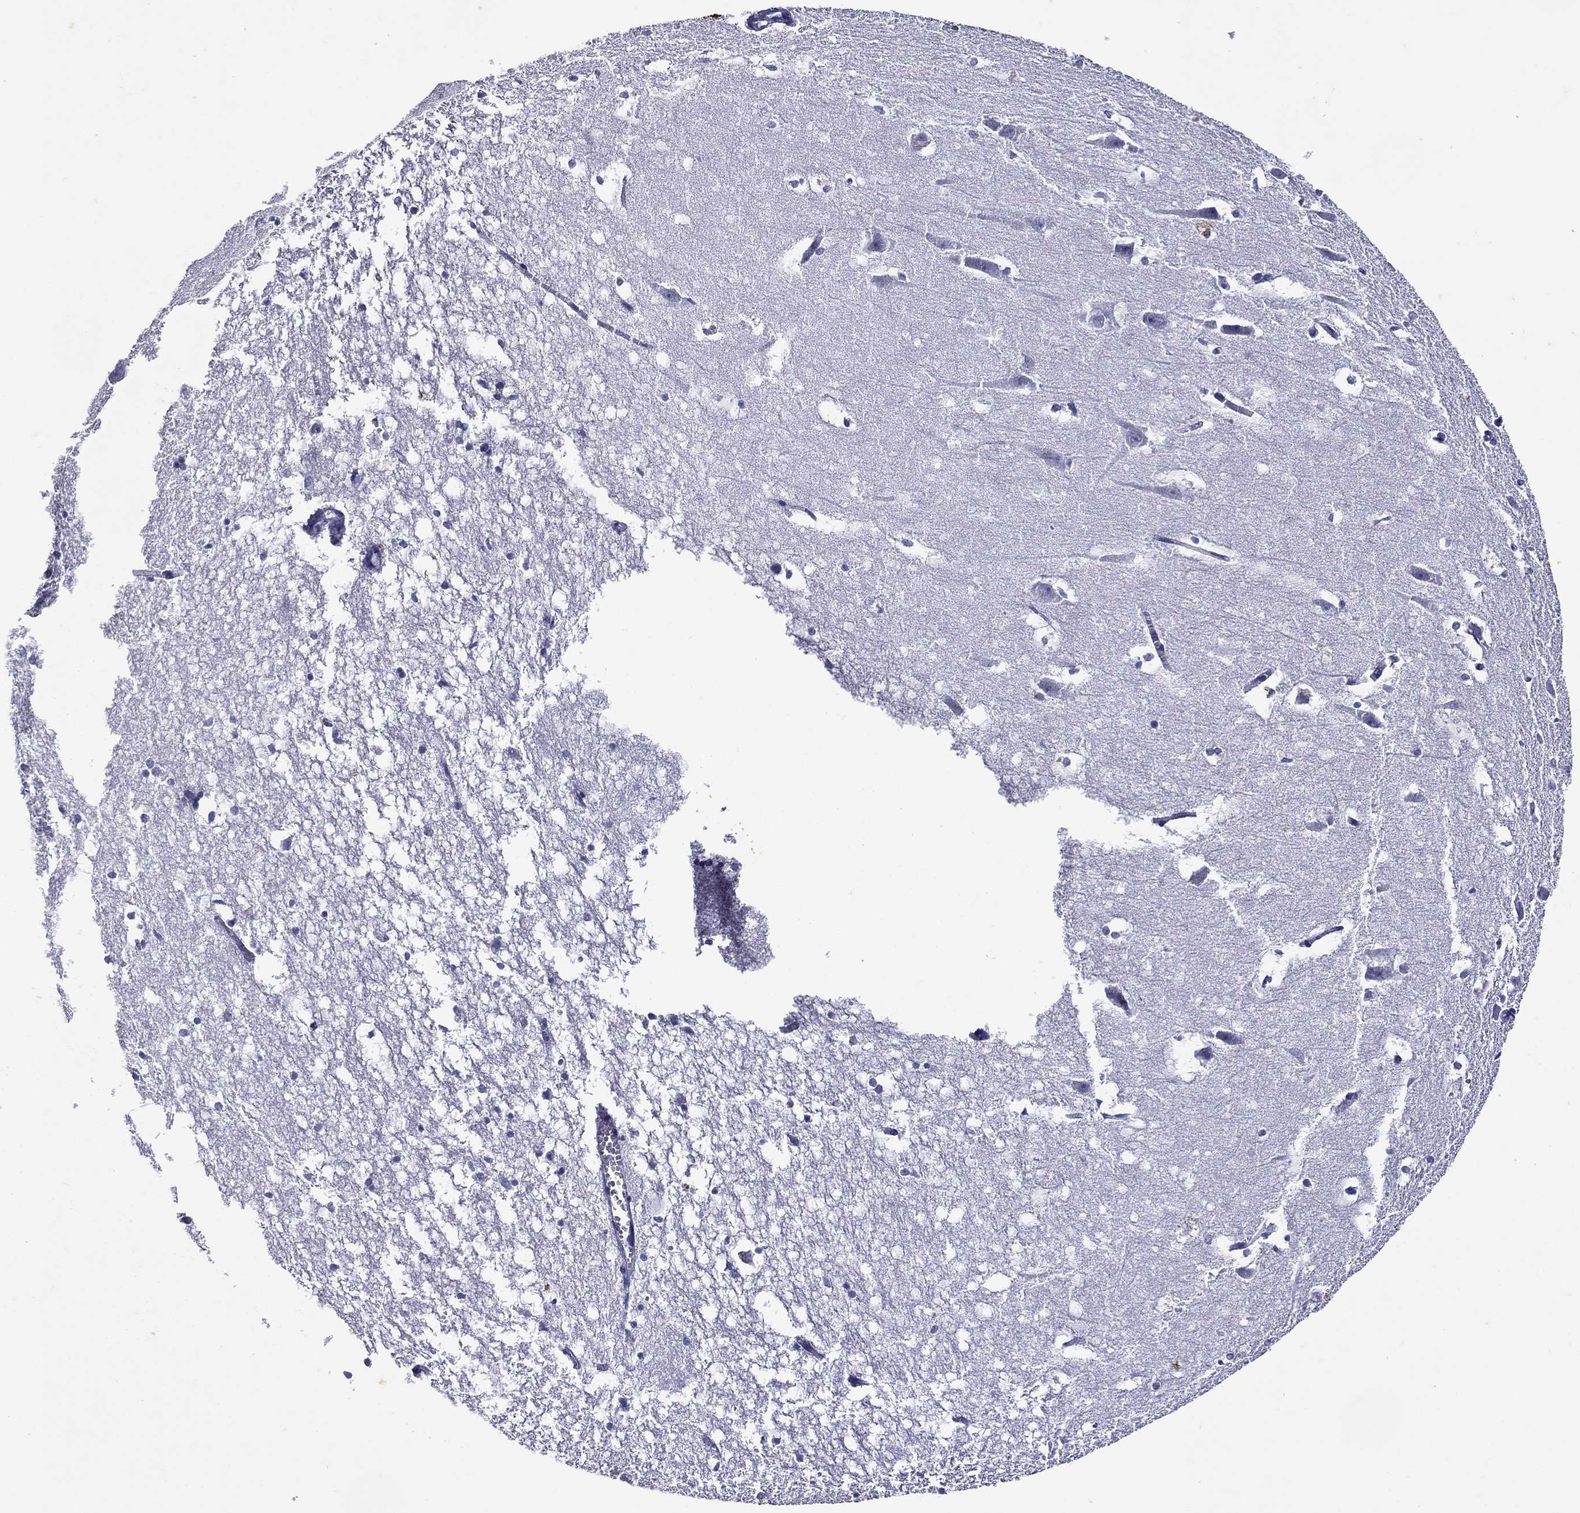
{"staining": {"intensity": "negative", "quantity": "none", "location": "none"}, "tissue": "hippocampus", "cell_type": "Glial cells", "image_type": "normal", "snomed": [{"axis": "morphology", "description": "Normal tissue, NOS"}, {"axis": "topography", "description": "Lateral ventricle wall"}, {"axis": "topography", "description": "Hippocampus"}], "caption": "This is an immunohistochemistry image of unremarkable hippocampus. There is no expression in glial cells.", "gene": "KRT7", "patient": {"sex": "female", "age": 63}}